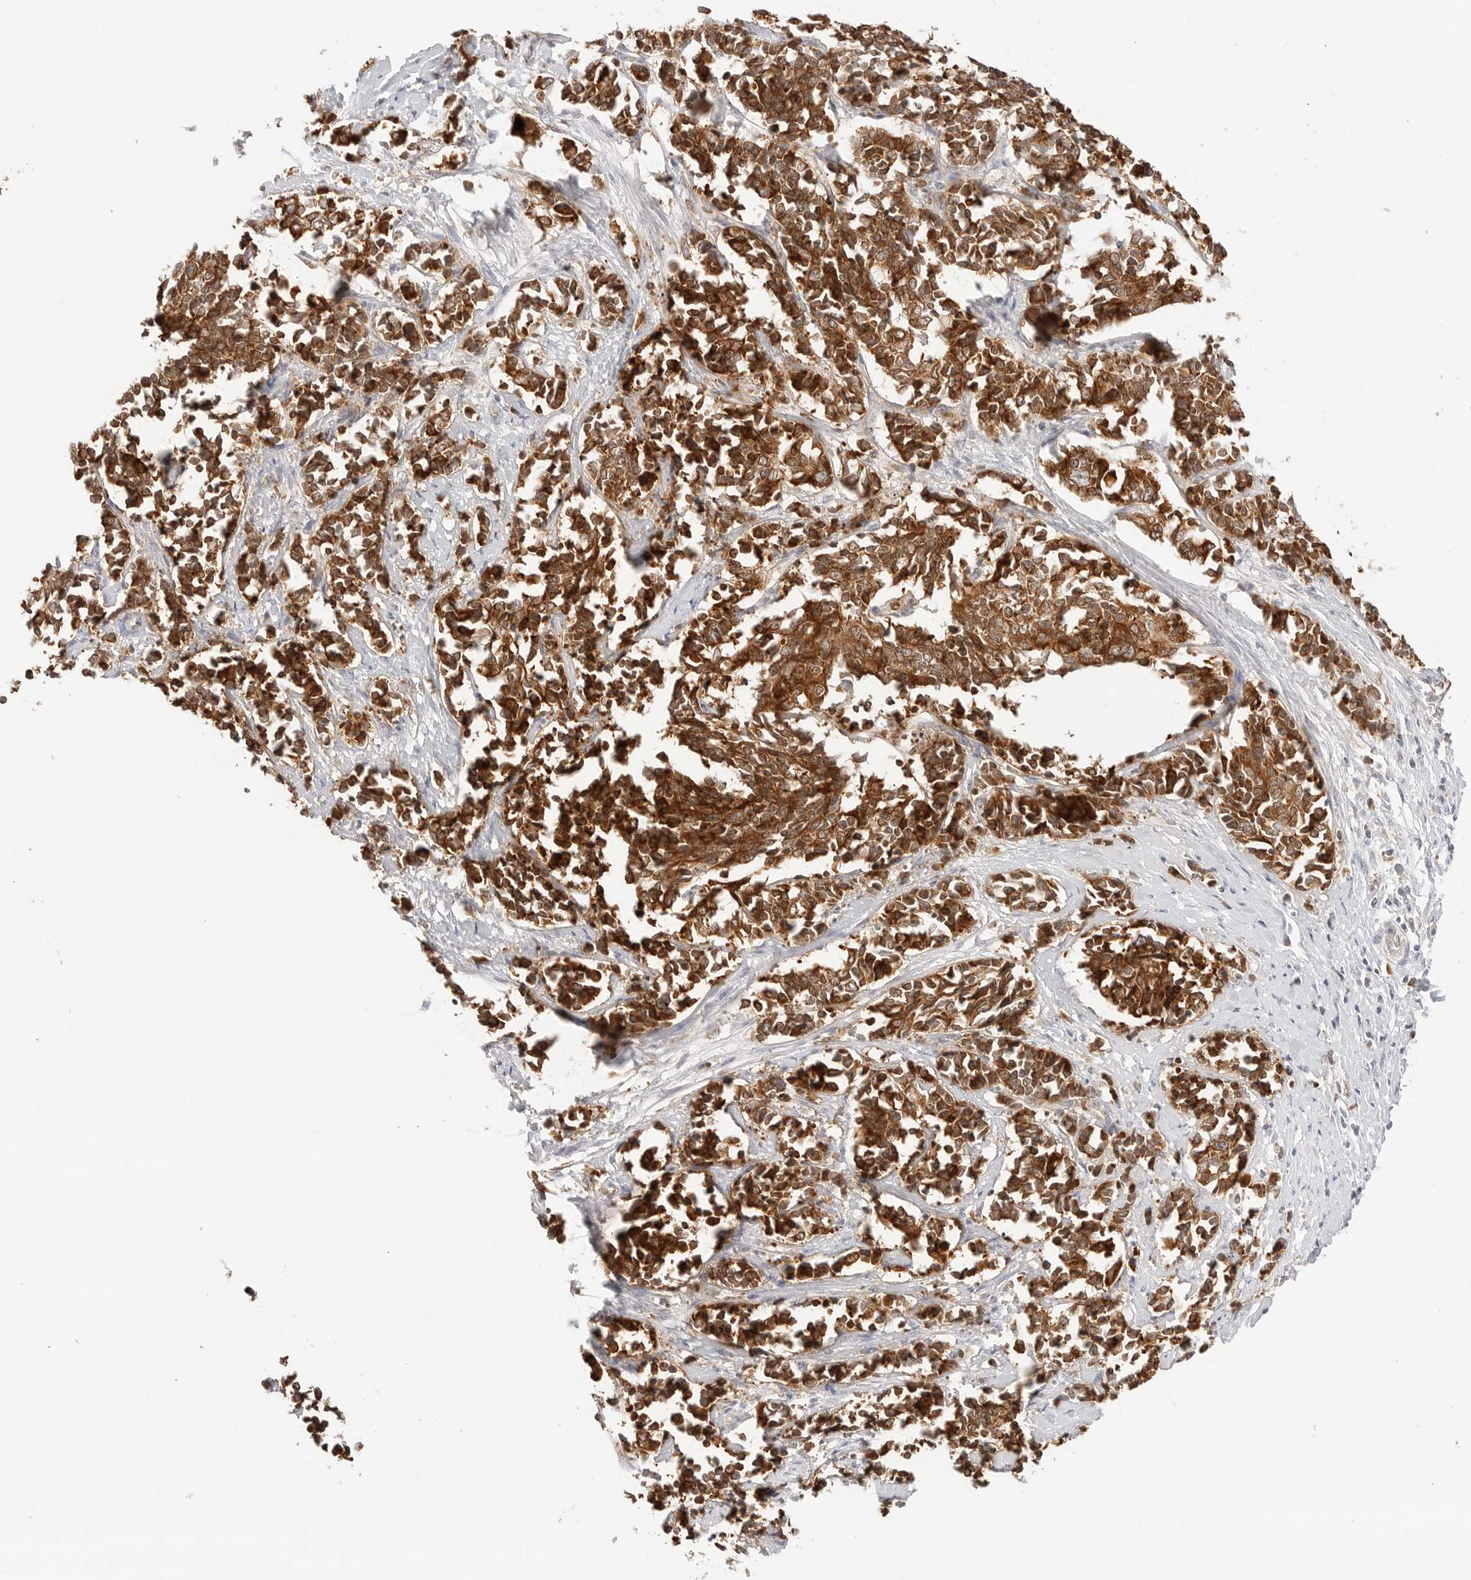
{"staining": {"intensity": "moderate", "quantity": ">75%", "location": "cytoplasmic/membranous"}, "tissue": "cervical cancer", "cell_type": "Tumor cells", "image_type": "cancer", "snomed": [{"axis": "morphology", "description": "Normal tissue, NOS"}, {"axis": "morphology", "description": "Squamous cell carcinoma, NOS"}, {"axis": "topography", "description": "Cervix"}], "caption": "Protein analysis of cervical cancer tissue shows moderate cytoplasmic/membranous staining in about >75% of tumor cells.", "gene": "ERO1B", "patient": {"sex": "female", "age": 35}}